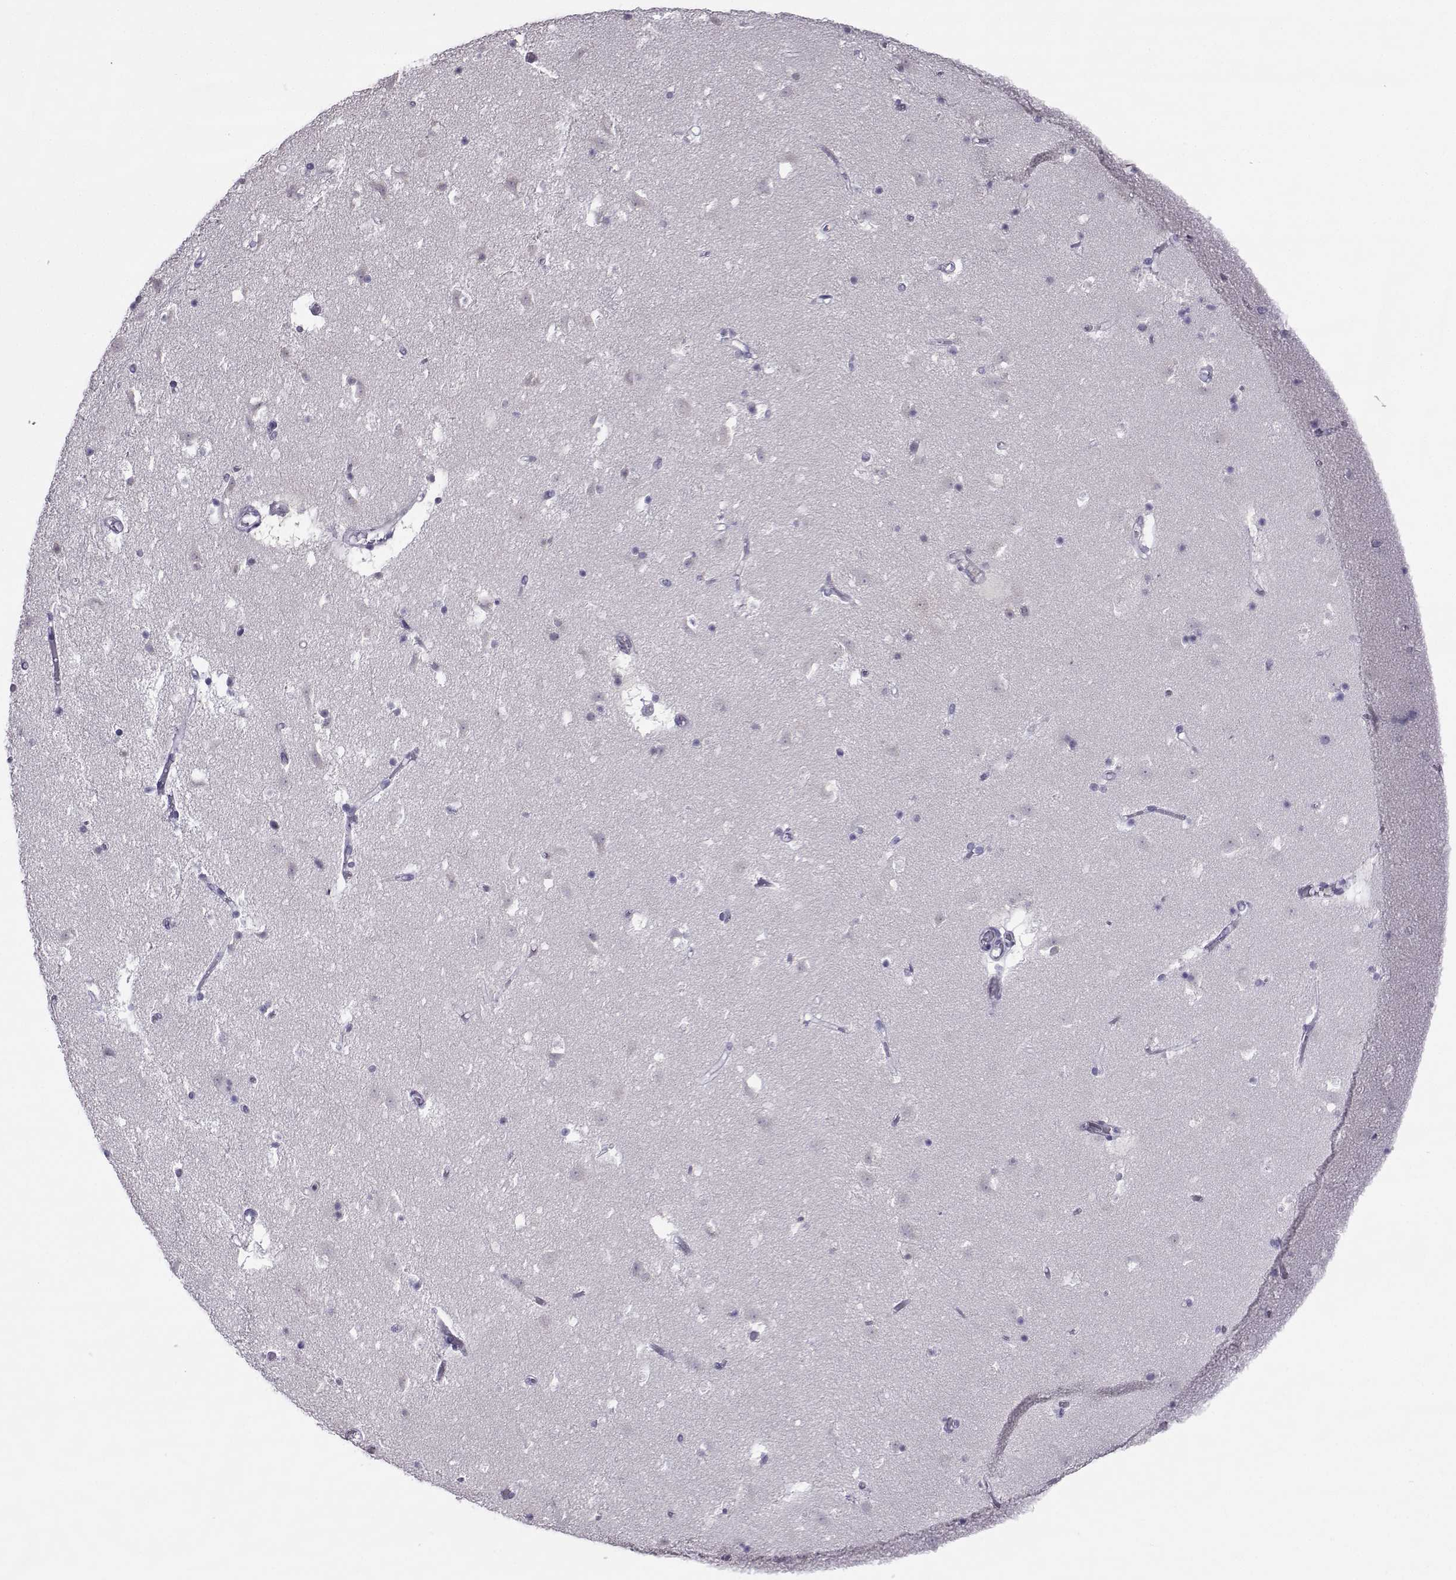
{"staining": {"intensity": "negative", "quantity": "none", "location": "none"}, "tissue": "caudate", "cell_type": "Glial cells", "image_type": "normal", "snomed": [{"axis": "morphology", "description": "Normal tissue, NOS"}, {"axis": "topography", "description": "Lateral ventricle wall"}], "caption": "Glial cells are negative for brown protein staining in normal caudate.", "gene": "TEDC2", "patient": {"sex": "female", "age": 42}}